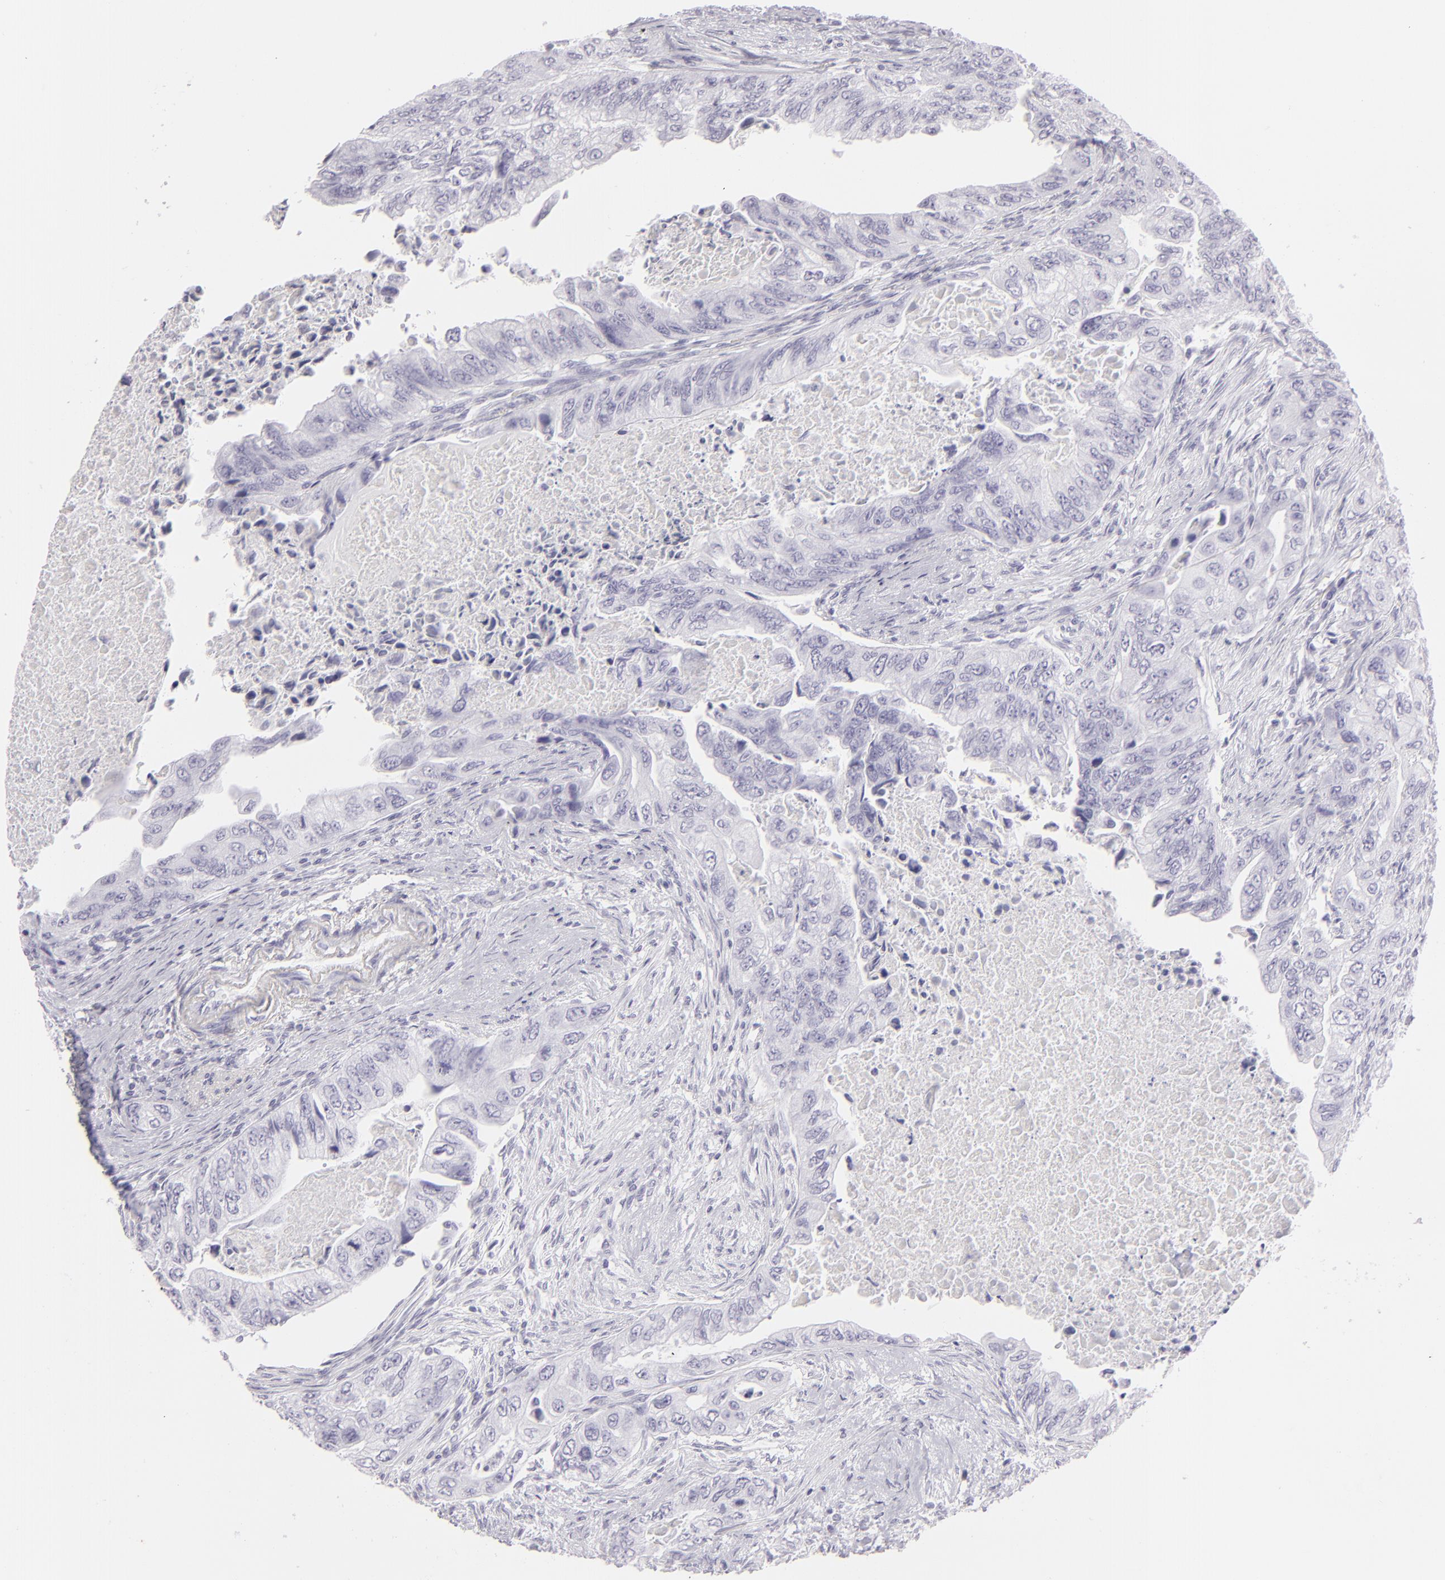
{"staining": {"intensity": "negative", "quantity": "none", "location": "none"}, "tissue": "colorectal cancer", "cell_type": "Tumor cells", "image_type": "cancer", "snomed": [{"axis": "morphology", "description": "Adenocarcinoma, NOS"}, {"axis": "topography", "description": "Colon"}], "caption": "There is no significant positivity in tumor cells of colorectal adenocarcinoma.", "gene": "FLG", "patient": {"sex": "female", "age": 11}}